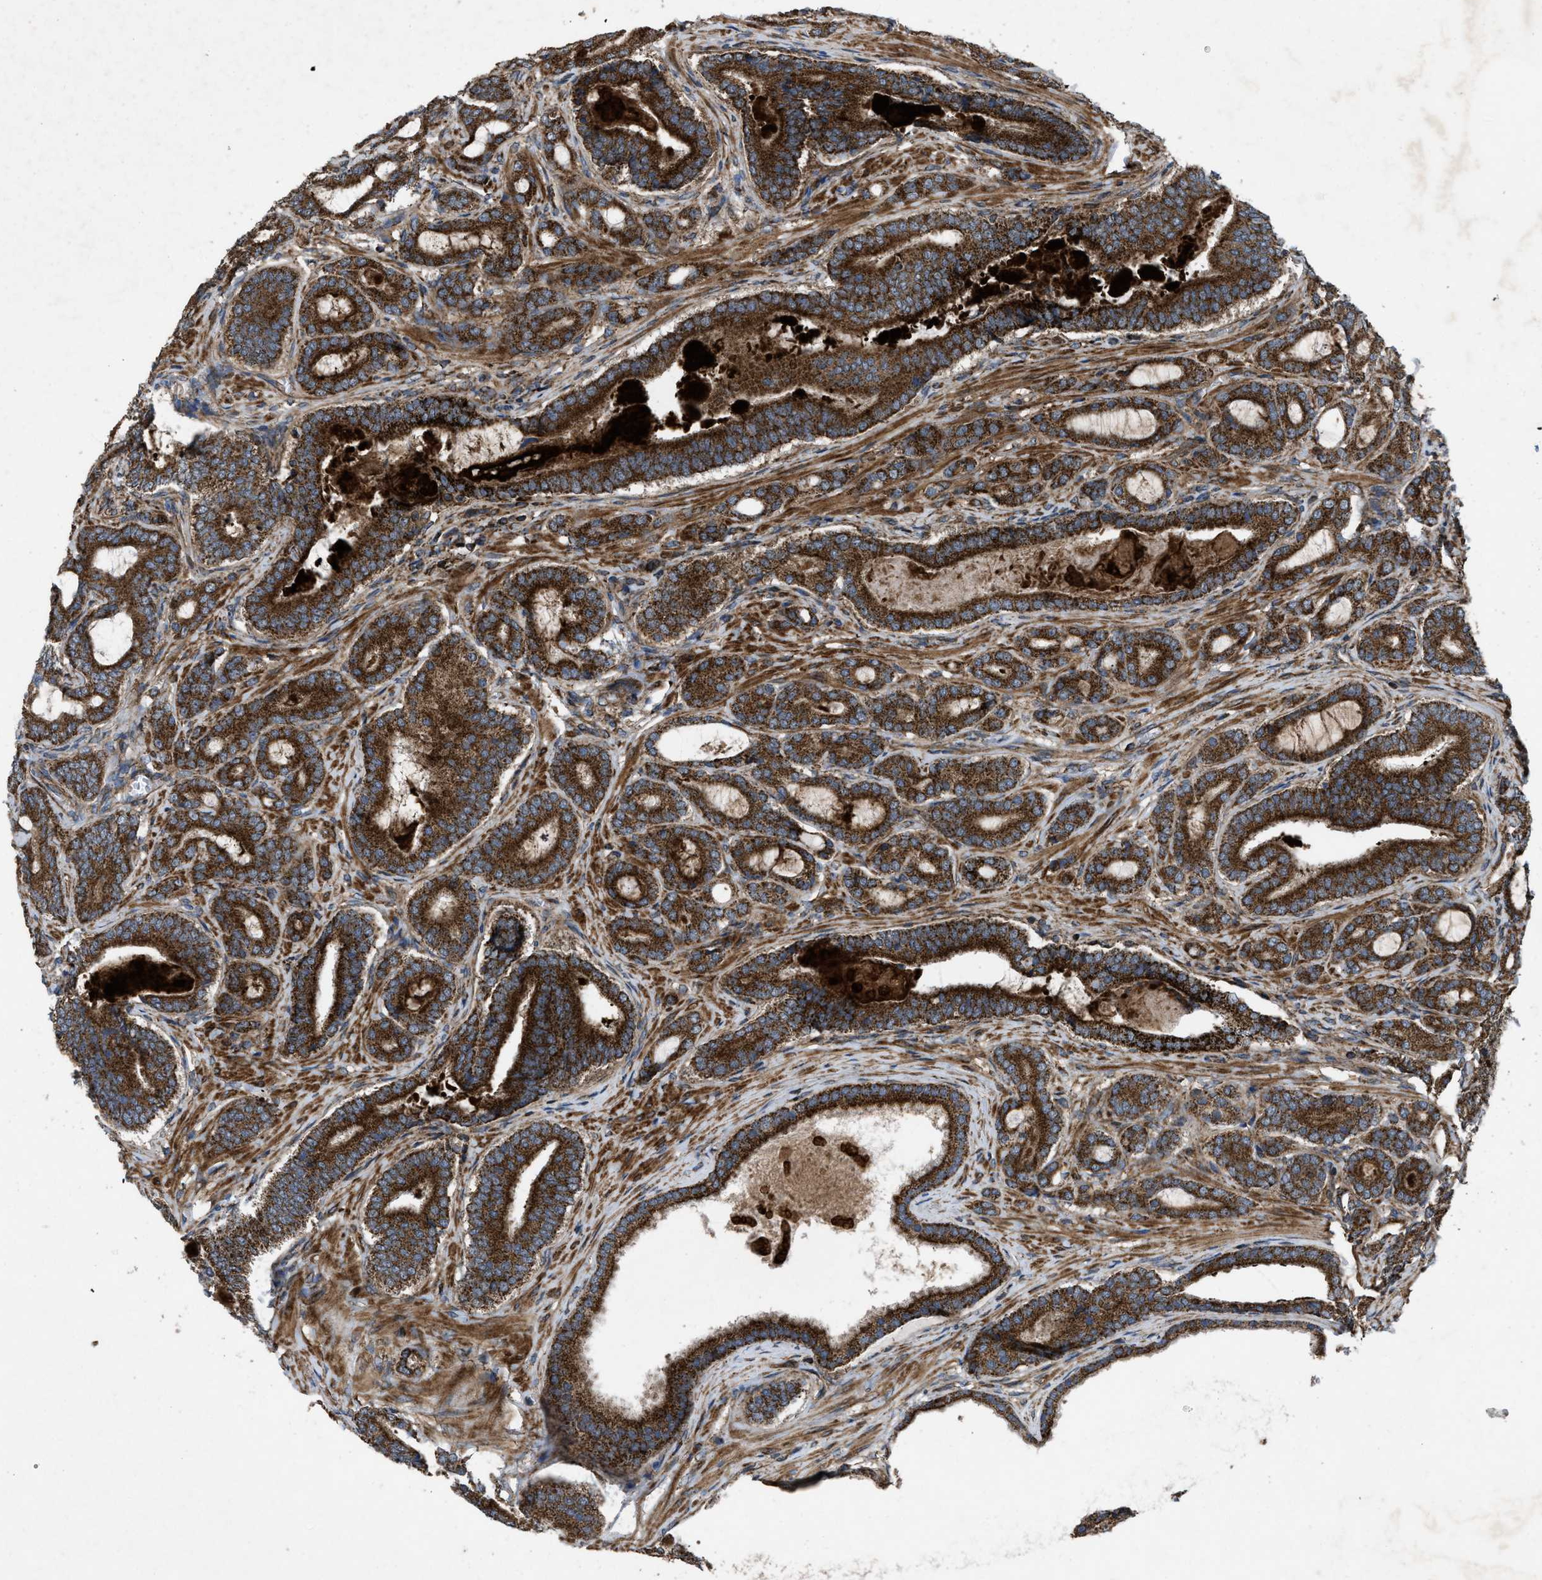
{"staining": {"intensity": "strong", "quantity": ">75%", "location": "cytoplasmic/membranous"}, "tissue": "prostate cancer", "cell_type": "Tumor cells", "image_type": "cancer", "snomed": [{"axis": "morphology", "description": "Adenocarcinoma, High grade"}, {"axis": "topography", "description": "Prostate"}], "caption": "A high-resolution histopathology image shows immunohistochemistry (IHC) staining of adenocarcinoma (high-grade) (prostate), which shows strong cytoplasmic/membranous positivity in about >75% of tumor cells.", "gene": "PER3", "patient": {"sex": "male", "age": 60}}